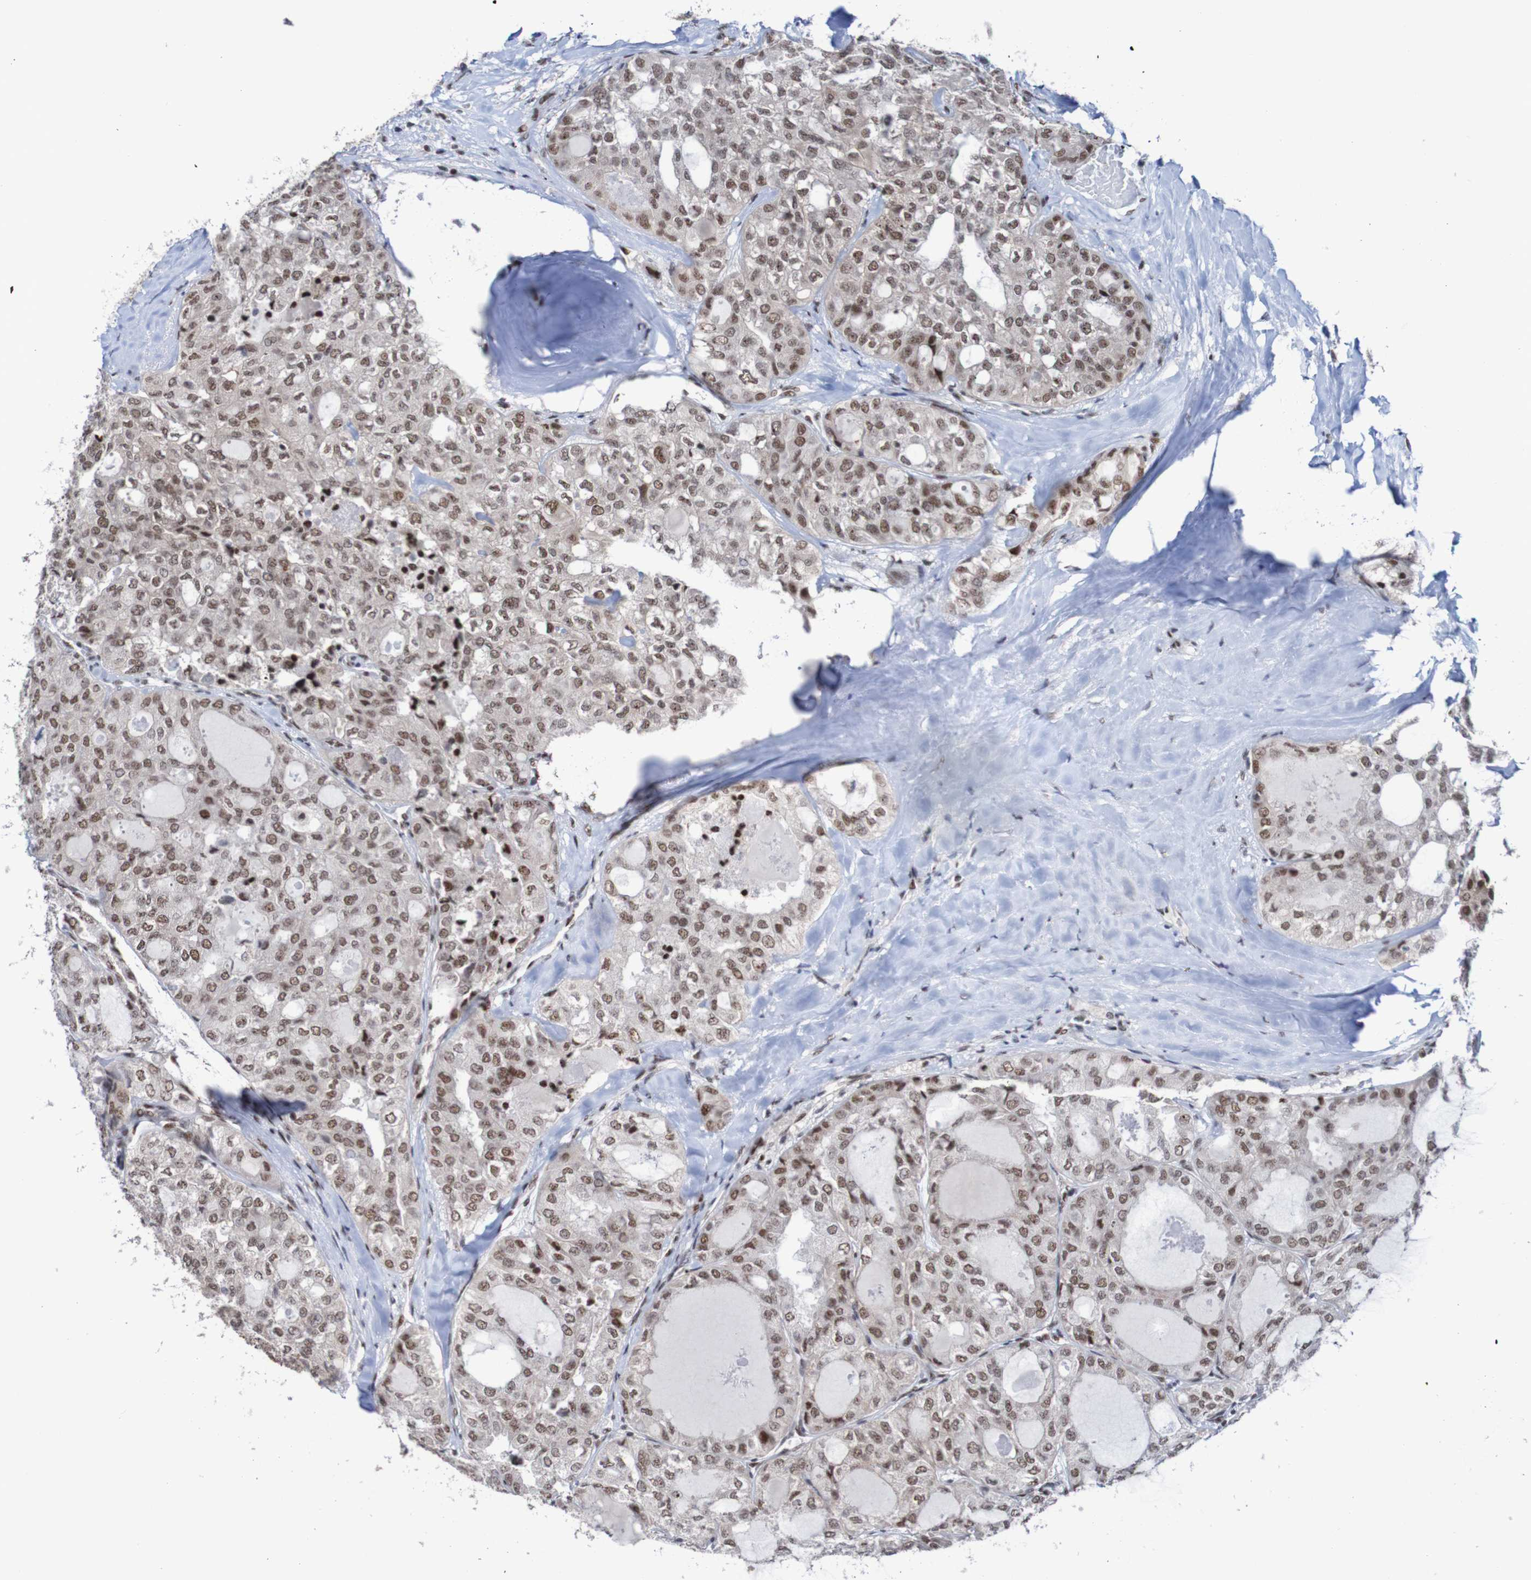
{"staining": {"intensity": "weak", "quantity": ">75%", "location": "nuclear"}, "tissue": "thyroid cancer", "cell_type": "Tumor cells", "image_type": "cancer", "snomed": [{"axis": "morphology", "description": "Follicular adenoma carcinoma, NOS"}, {"axis": "topography", "description": "Thyroid gland"}], "caption": "Weak nuclear expression is appreciated in approximately >75% of tumor cells in follicular adenoma carcinoma (thyroid).", "gene": "CDC5L", "patient": {"sex": "male", "age": 75}}